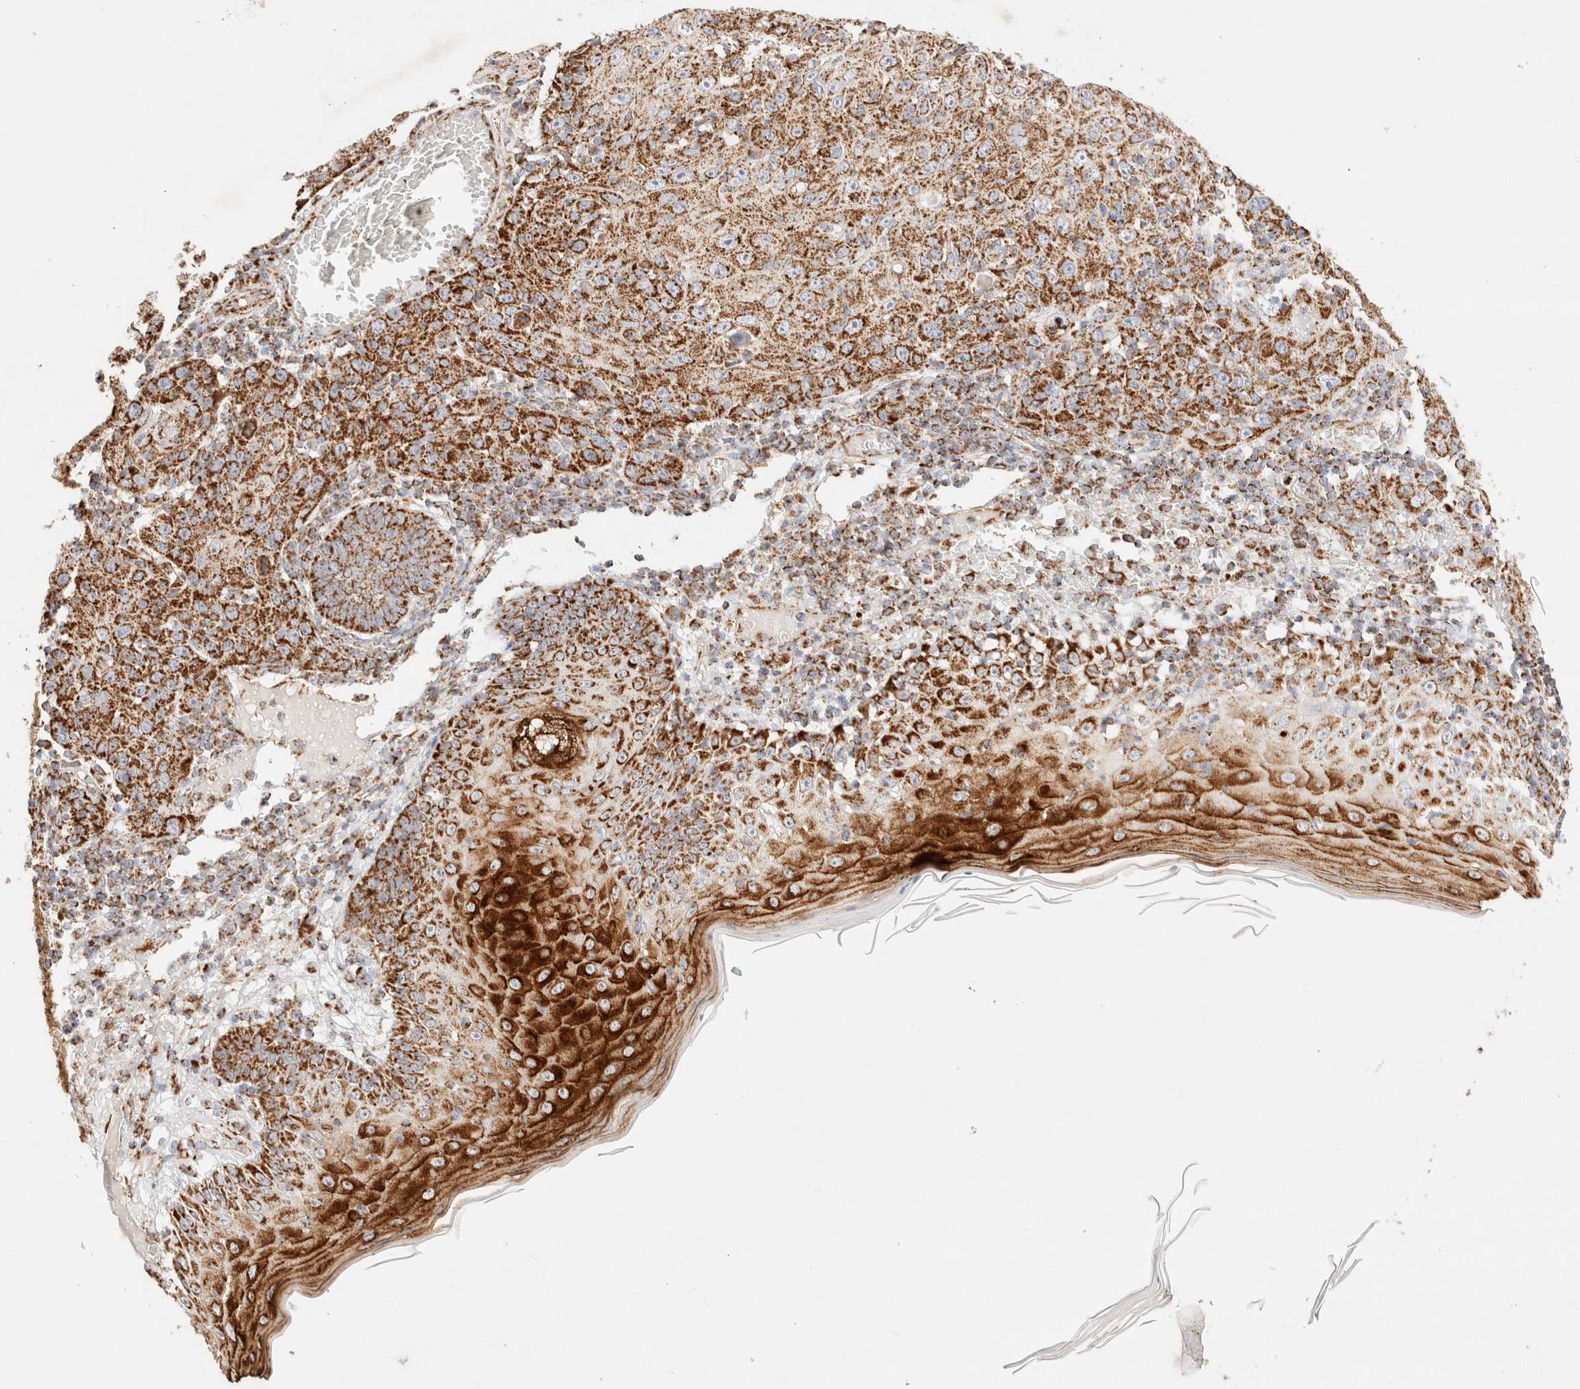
{"staining": {"intensity": "strong", "quantity": ">75%", "location": "cytoplasmic/membranous"}, "tissue": "skin cancer", "cell_type": "Tumor cells", "image_type": "cancer", "snomed": [{"axis": "morphology", "description": "Squamous cell carcinoma, NOS"}, {"axis": "topography", "description": "Skin"}], "caption": "Skin cancer (squamous cell carcinoma) stained with DAB immunohistochemistry (IHC) exhibits high levels of strong cytoplasmic/membranous expression in approximately >75% of tumor cells.", "gene": "PHB2", "patient": {"sex": "female", "age": 88}}